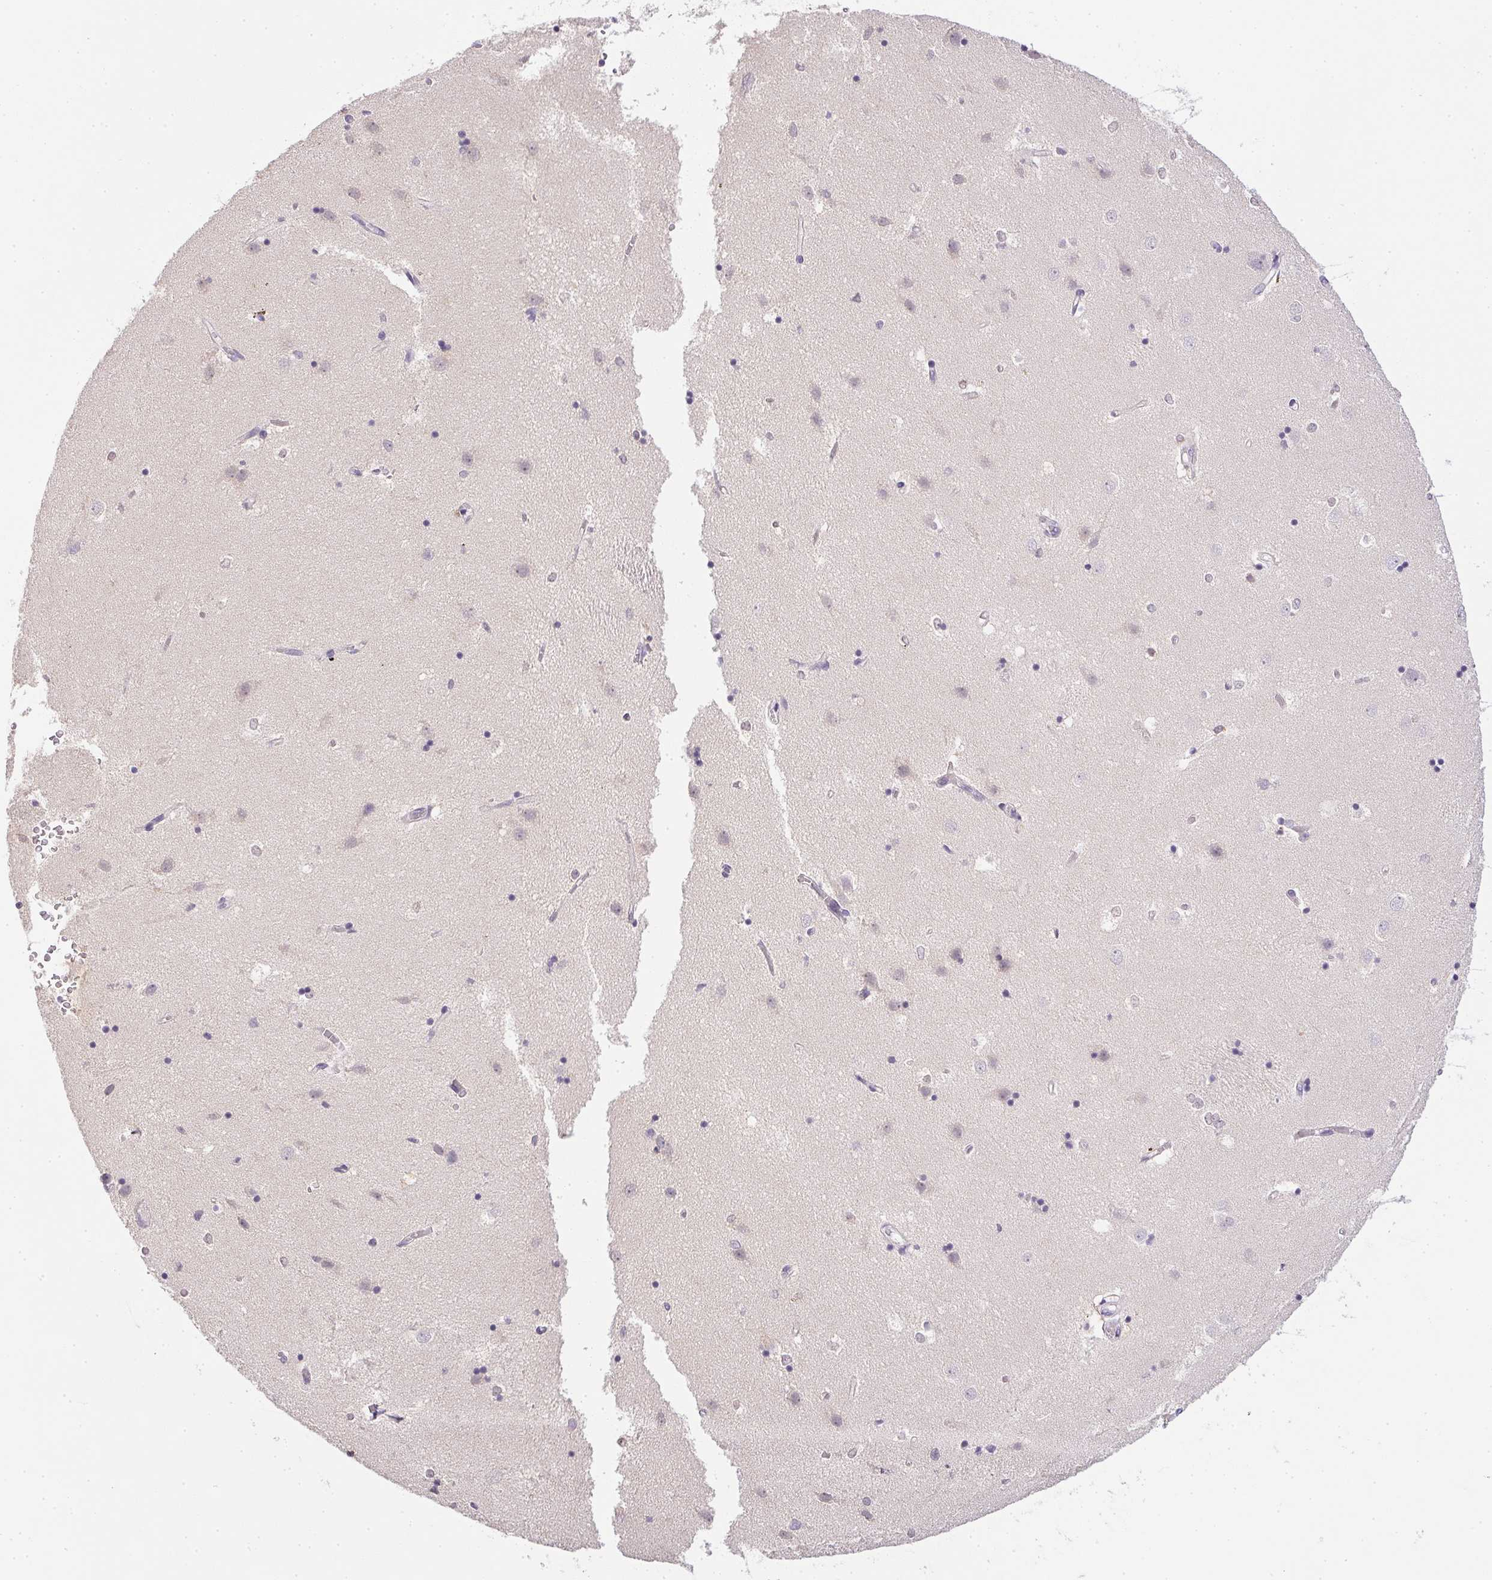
{"staining": {"intensity": "negative", "quantity": "none", "location": "none"}, "tissue": "caudate", "cell_type": "Glial cells", "image_type": "normal", "snomed": [{"axis": "morphology", "description": "Normal tissue, NOS"}, {"axis": "topography", "description": "Lateral ventricle wall"}], "caption": "Caudate was stained to show a protein in brown. There is no significant expression in glial cells.", "gene": "DNAJC5G", "patient": {"sex": "male", "age": 54}}